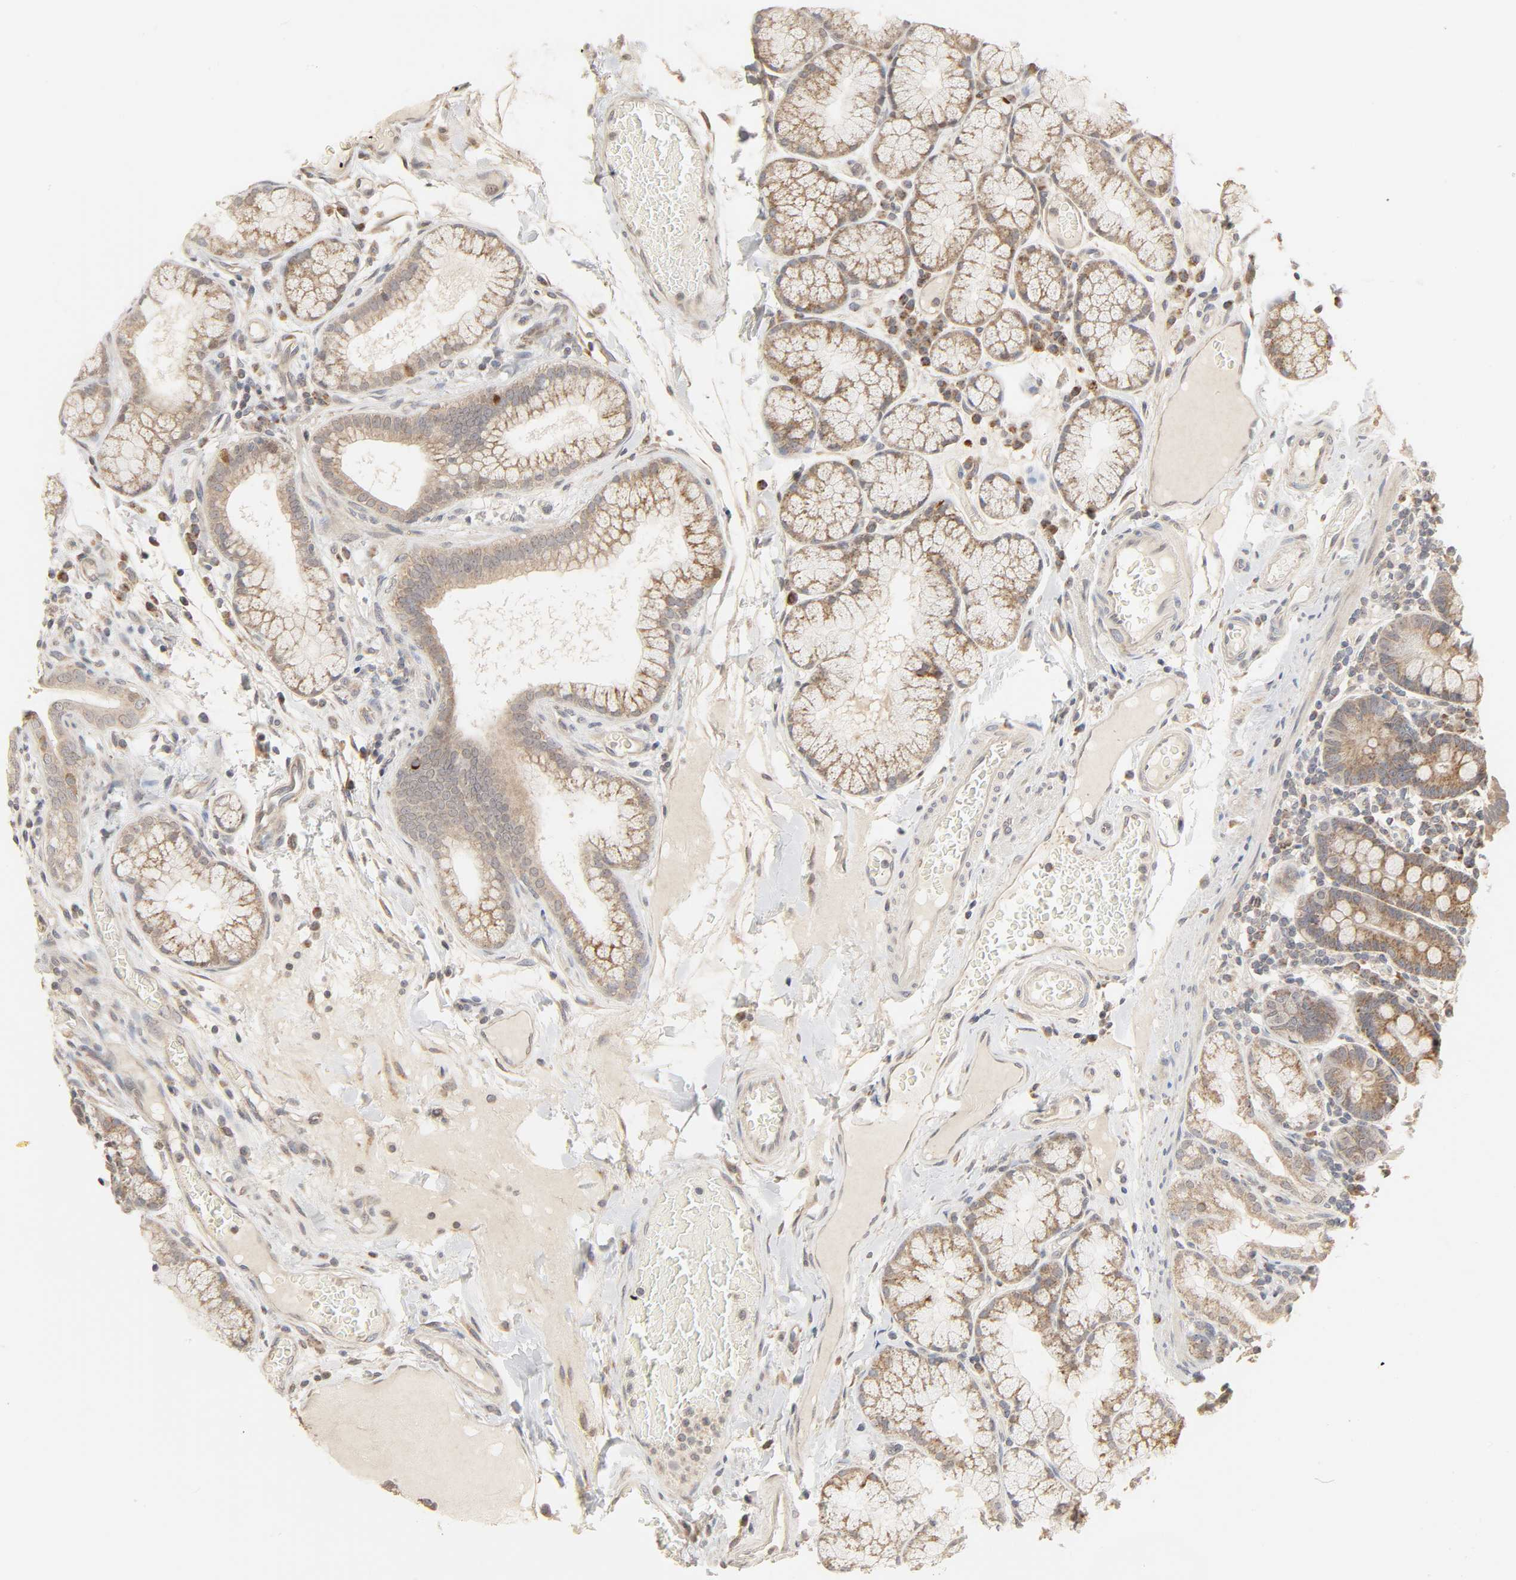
{"staining": {"intensity": "moderate", "quantity": ">75%", "location": "cytoplasmic/membranous"}, "tissue": "duodenum", "cell_type": "Glandular cells", "image_type": "normal", "snomed": [{"axis": "morphology", "description": "Normal tissue, NOS"}, {"axis": "topography", "description": "Duodenum"}], "caption": "IHC image of normal duodenum: duodenum stained using IHC reveals medium levels of moderate protein expression localized specifically in the cytoplasmic/membranous of glandular cells, appearing as a cytoplasmic/membranous brown color.", "gene": "CLEC4E", "patient": {"sex": "male", "age": 50}}